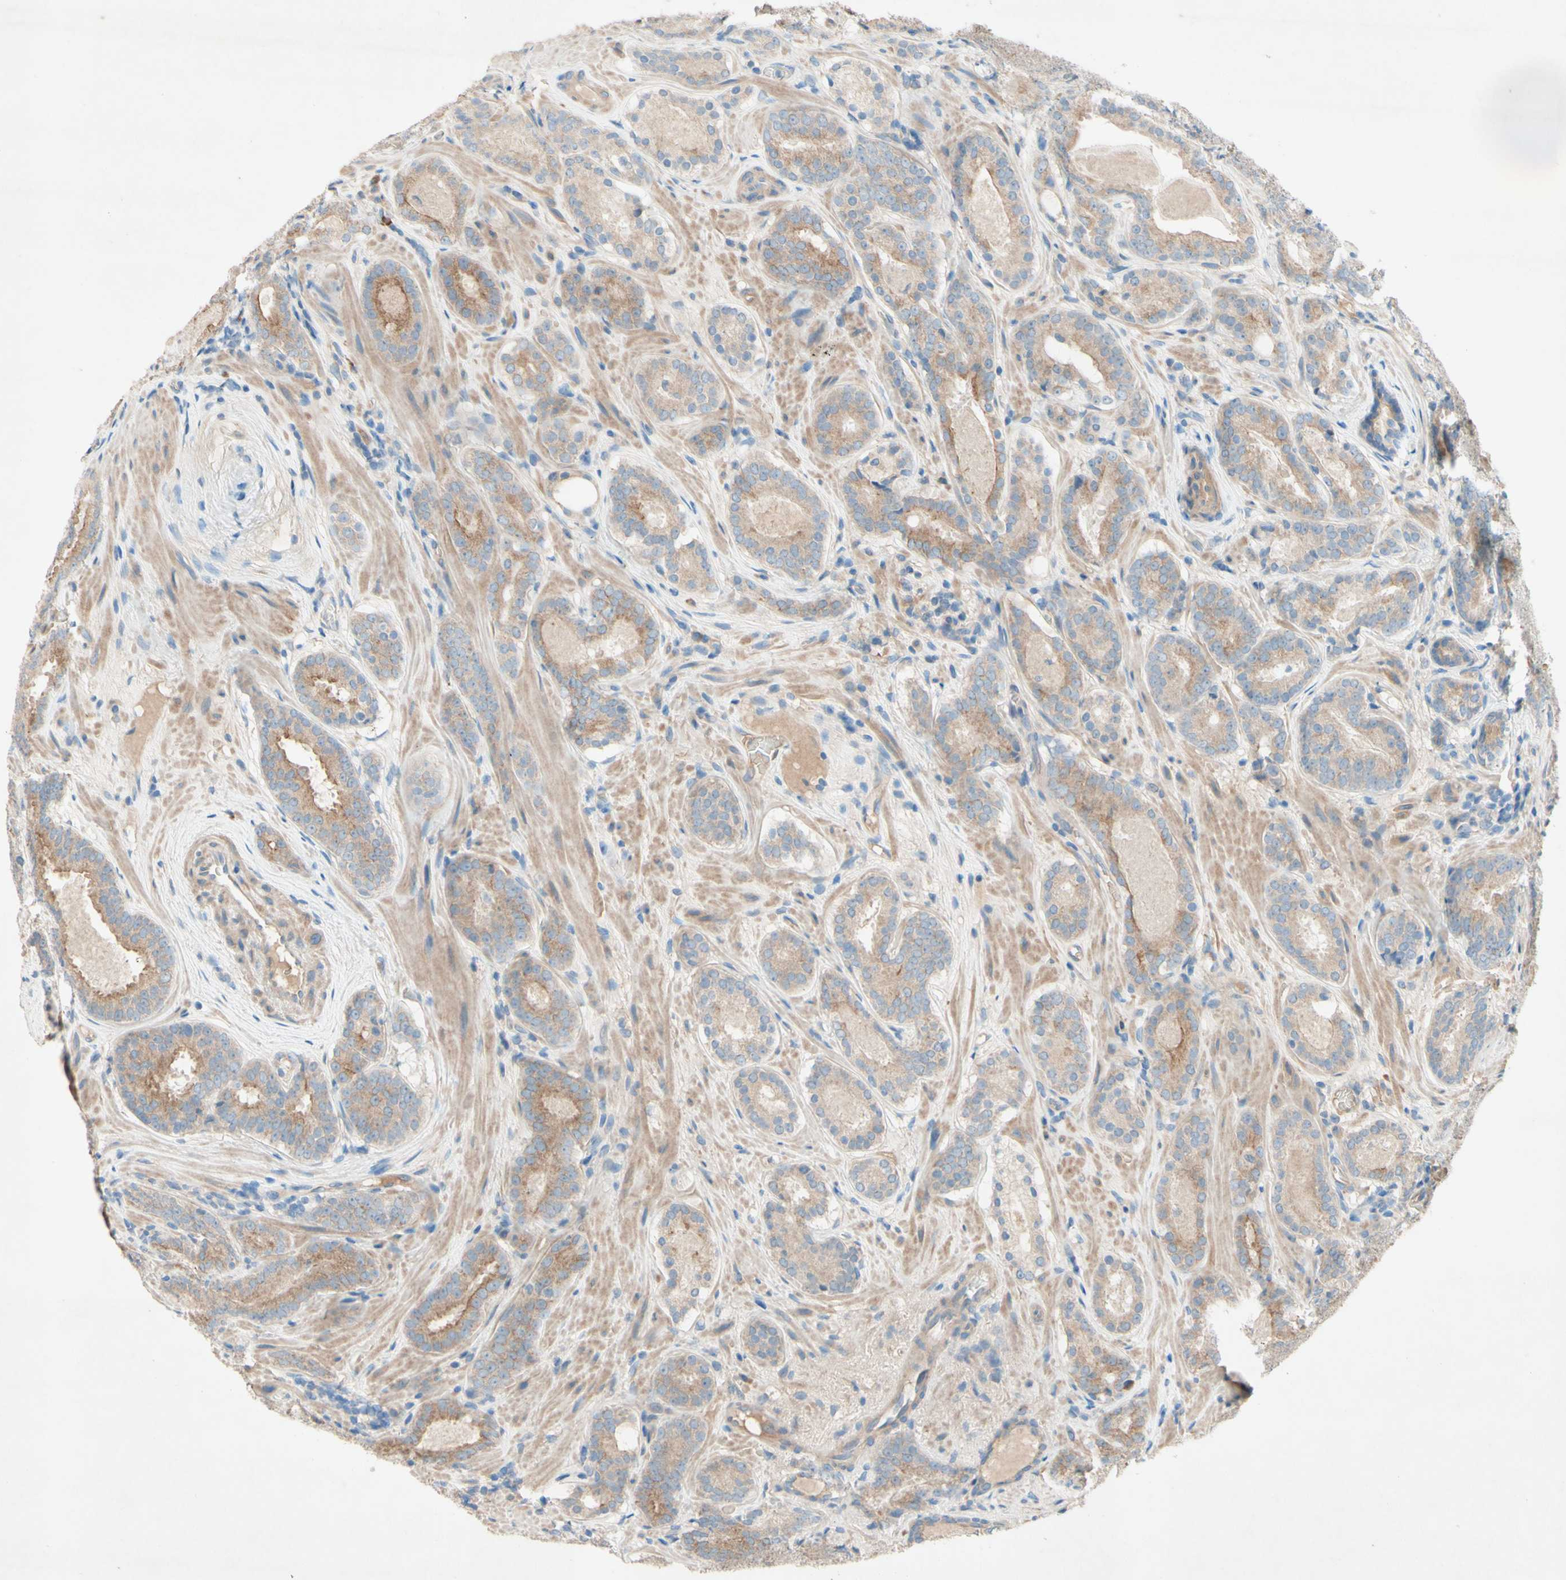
{"staining": {"intensity": "moderate", "quantity": ">75%", "location": "cytoplasmic/membranous"}, "tissue": "prostate cancer", "cell_type": "Tumor cells", "image_type": "cancer", "snomed": [{"axis": "morphology", "description": "Adenocarcinoma, Low grade"}, {"axis": "topography", "description": "Prostate"}], "caption": "Immunohistochemistry of prostate cancer demonstrates medium levels of moderate cytoplasmic/membranous positivity in approximately >75% of tumor cells.", "gene": "IL2", "patient": {"sex": "male", "age": 69}}